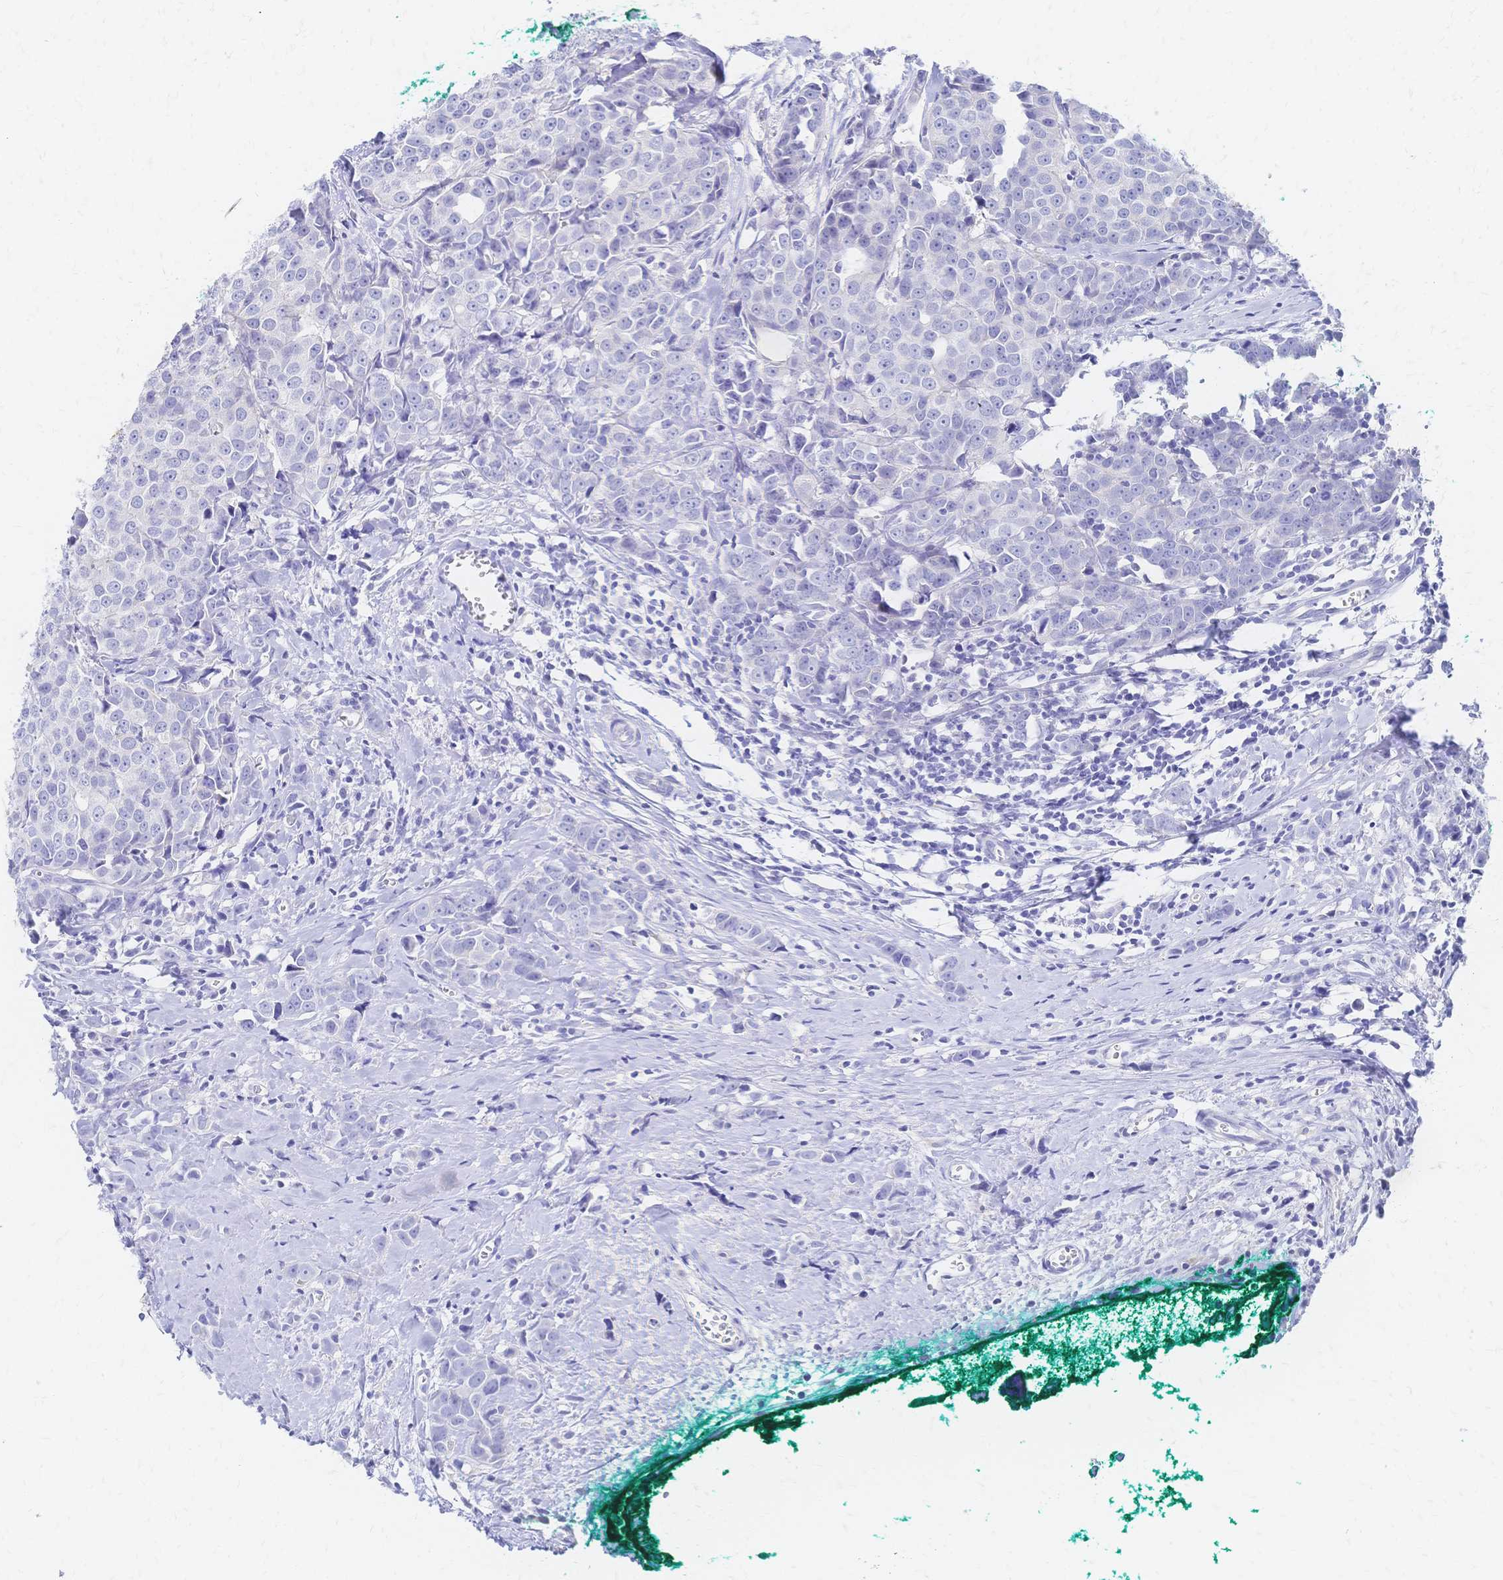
{"staining": {"intensity": "negative", "quantity": "none", "location": "none"}, "tissue": "breast cancer", "cell_type": "Tumor cells", "image_type": "cancer", "snomed": [{"axis": "morphology", "description": "Duct carcinoma"}, {"axis": "topography", "description": "Breast"}], "caption": "There is no significant positivity in tumor cells of infiltrating ductal carcinoma (breast).", "gene": "SLC5A1", "patient": {"sex": "female", "age": 80}}